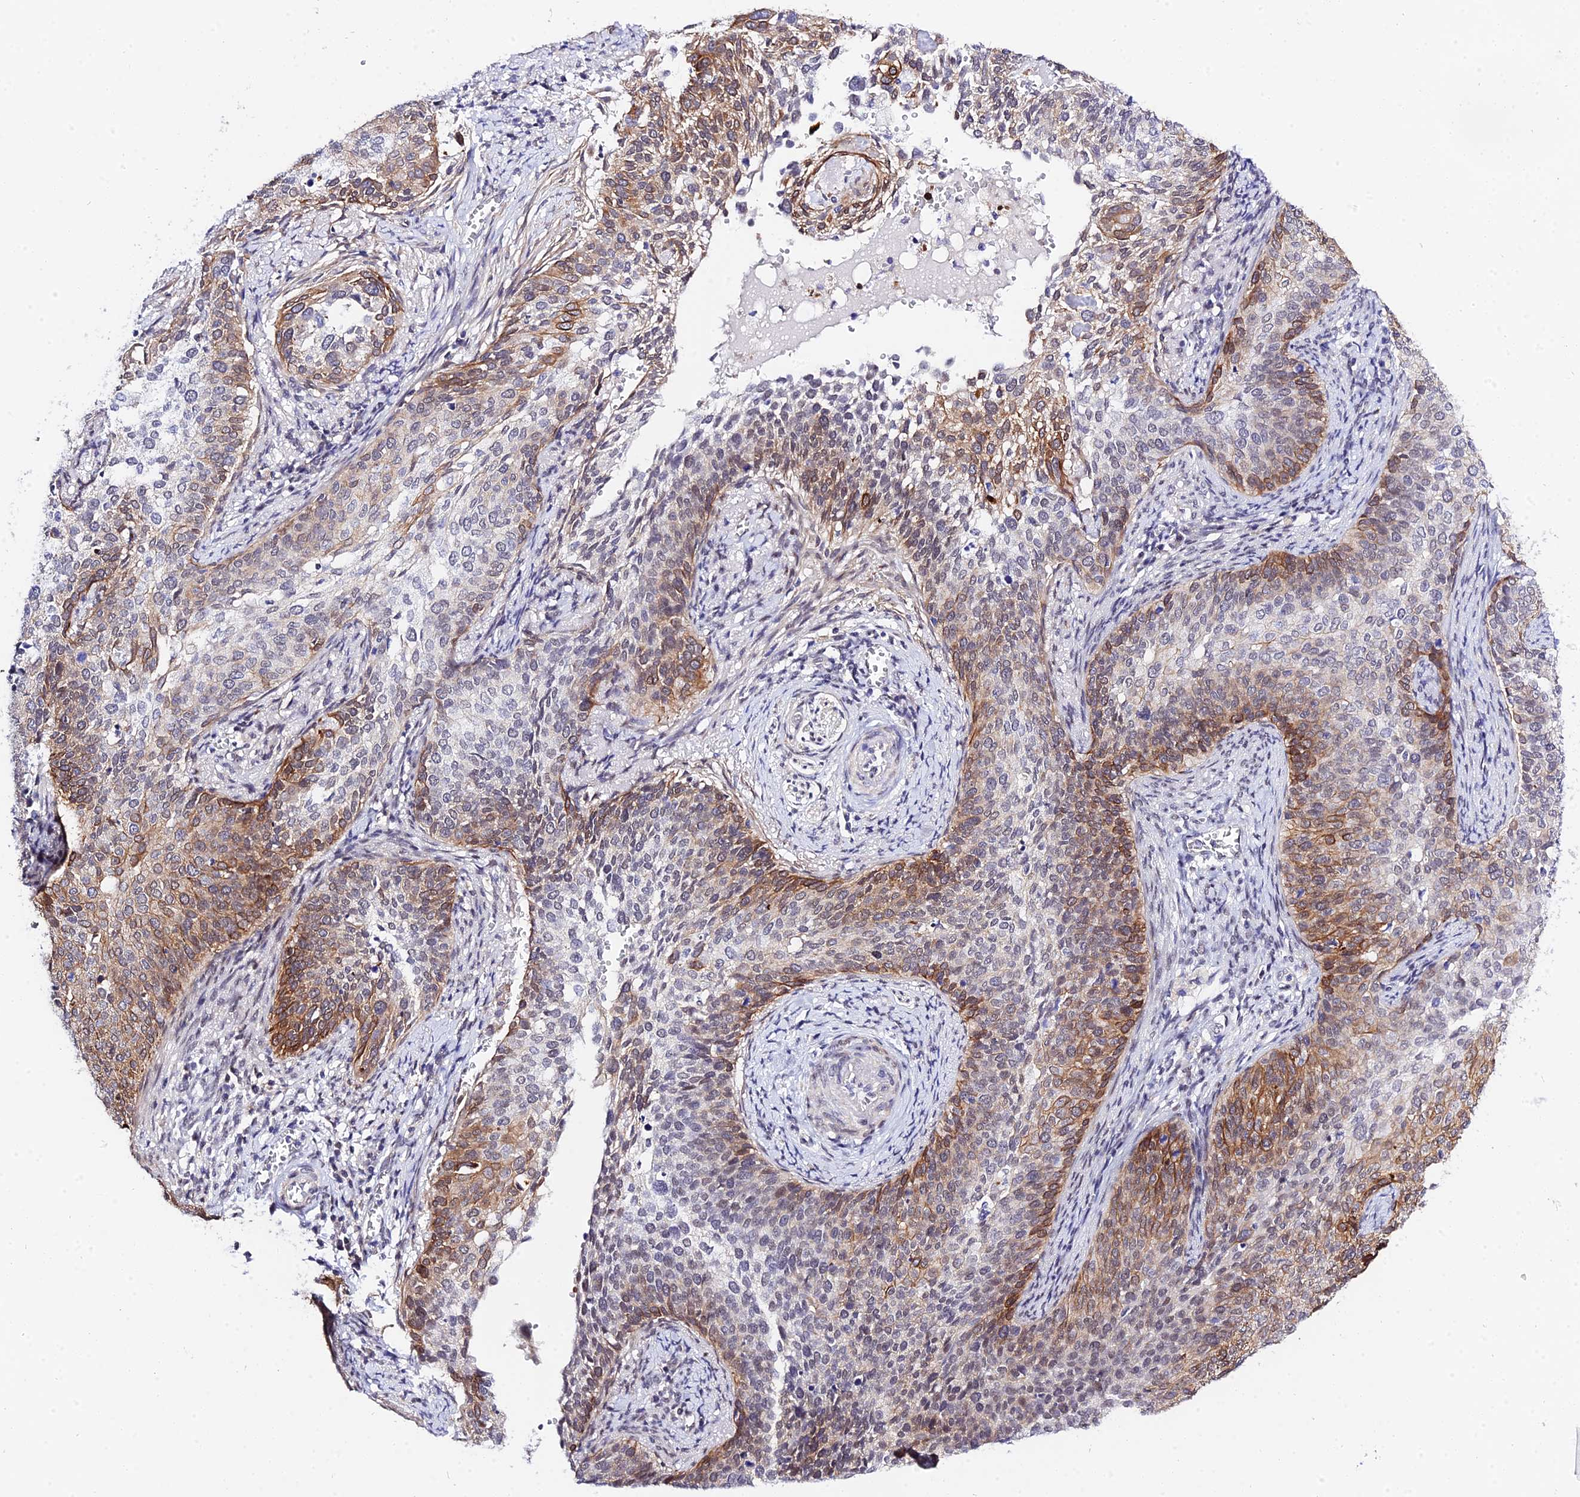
{"staining": {"intensity": "moderate", "quantity": "25%-75%", "location": "cytoplasmic/membranous"}, "tissue": "cervical cancer", "cell_type": "Tumor cells", "image_type": "cancer", "snomed": [{"axis": "morphology", "description": "Squamous cell carcinoma, NOS"}, {"axis": "topography", "description": "Cervix"}], "caption": "Cervical squamous cell carcinoma tissue displays moderate cytoplasmic/membranous staining in approximately 25%-75% of tumor cells, visualized by immunohistochemistry.", "gene": "ZNF628", "patient": {"sex": "female", "age": 44}}